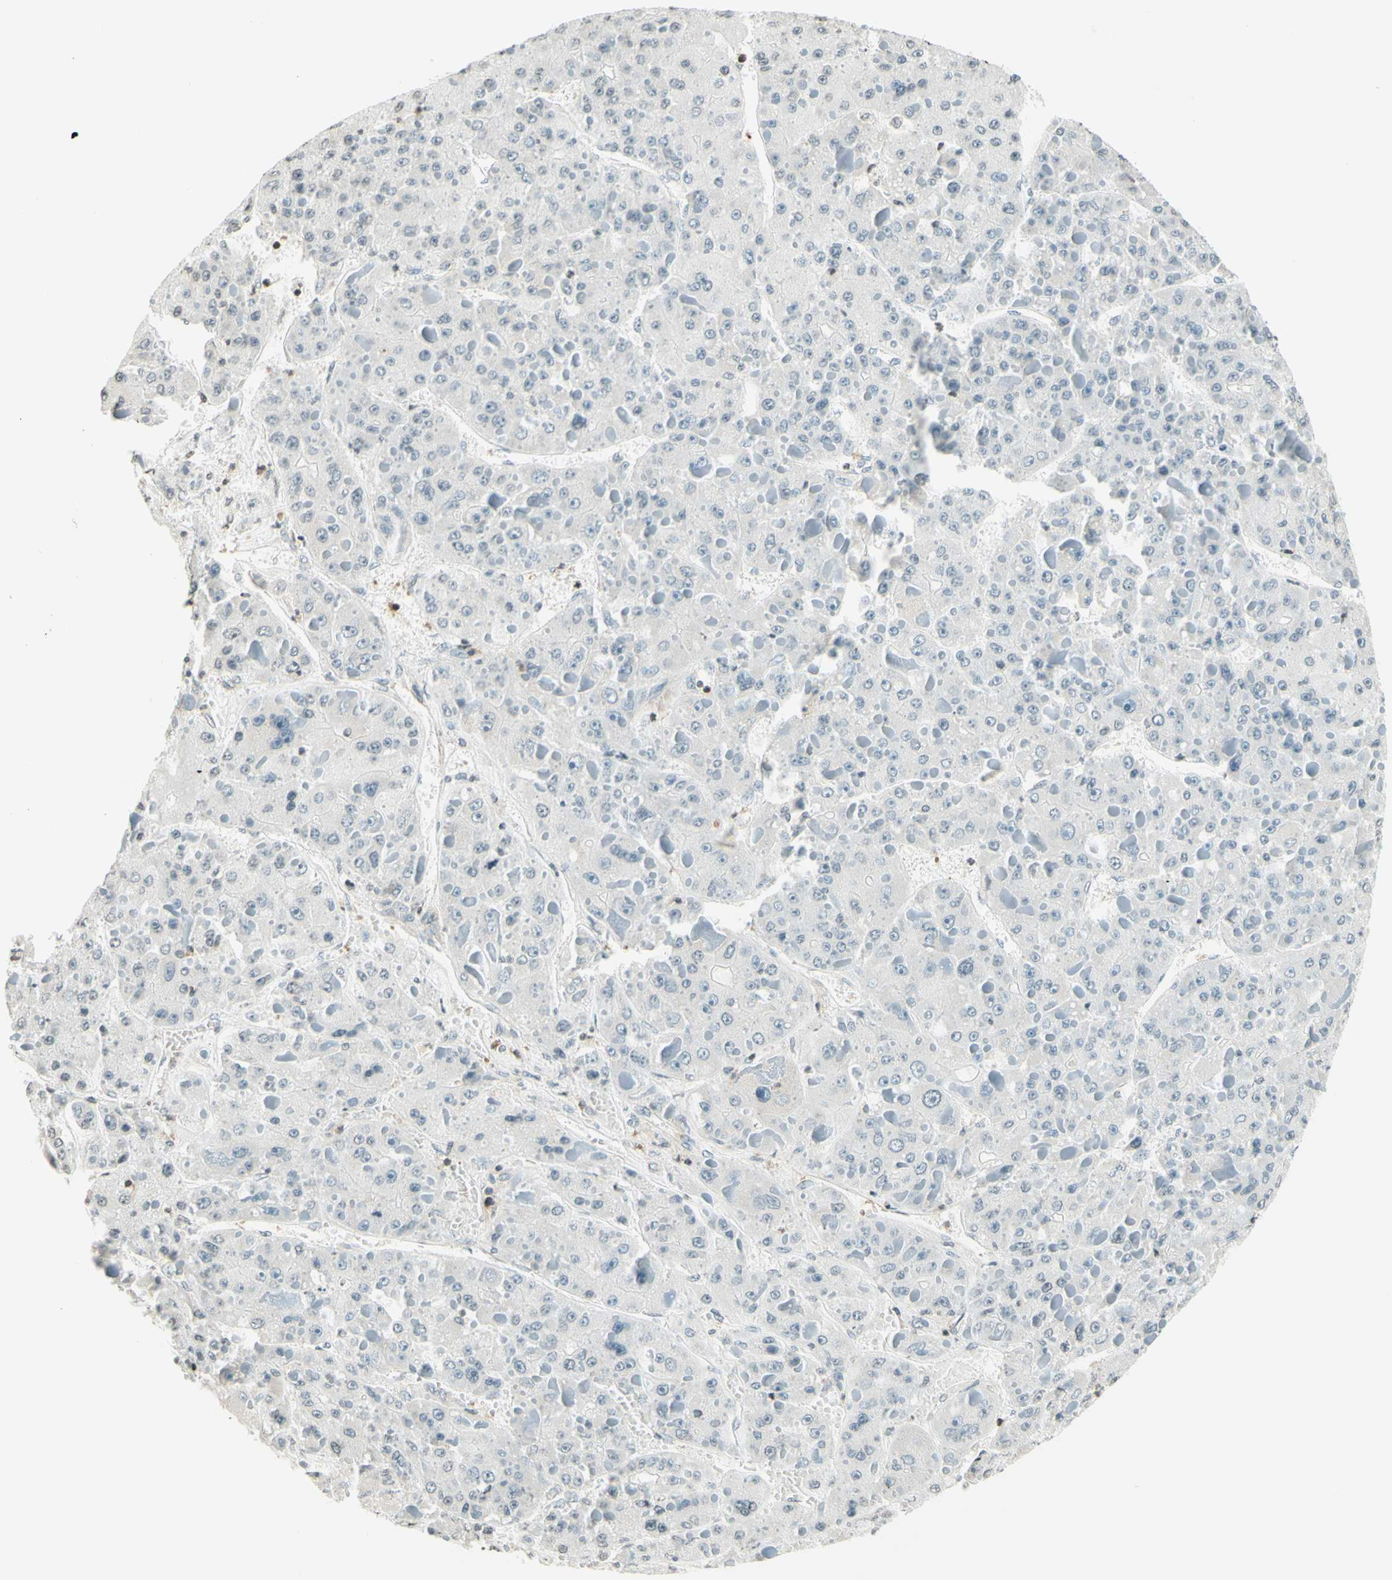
{"staining": {"intensity": "negative", "quantity": "none", "location": "none"}, "tissue": "liver cancer", "cell_type": "Tumor cells", "image_type": "cancer", "snomed": [{"axis": "morphology", "description": "Carcinoma, Hepatocellular, NOS"}, {"axis": "topography", "description": "Liver"}], "caption": "DAB immunohistochemical staining of liver cancer reveals no significant staining in tumor cells. (DAB (3,3'-diaminobenzidine) immunohistochemistry (IHC) with hematoxylin counter stain).", "gene": "WIPF1", "patient": {"sex": "female", "age": 73}}